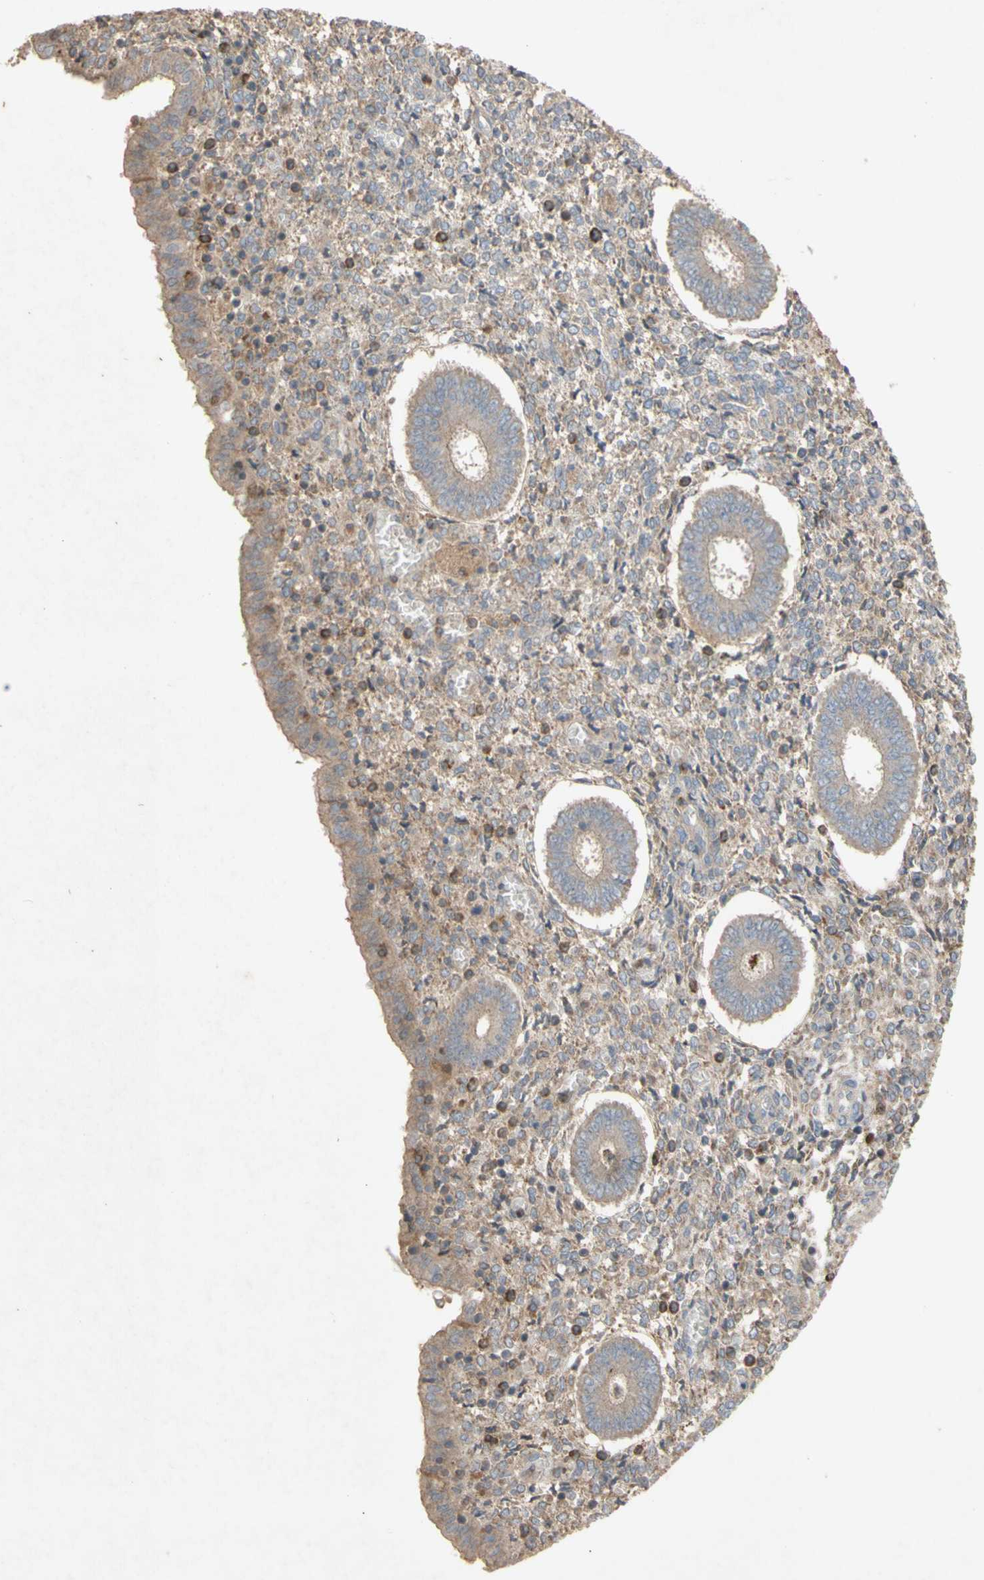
{"staining": {"intensity": "weak", "quantity": ">75%", "location": "cytoplasmic/membranous"}, "tissue": "endometrium", "cell_type": "Cells in endometrial stroma", "image_type": "normal", "snomed": [{"axis": "morphology", "description": "Normal tissue, NOS"}, {"axis": "topography", "description": "Endometrium"}], "caption": "Immunohistochemical staining of normal endometrium exhibits weak cytoplasmic/membranous protein positivity in approximately >75% of cells in endometrial stroma. Using DAB (3,3'-diaminobenzidine) (brown) and hematoxylin (blue) stains, captured at high magnification using brightfield microscopy.", "gene": "NECTIN3", "patient": {"sex": "female", "age": 35}}